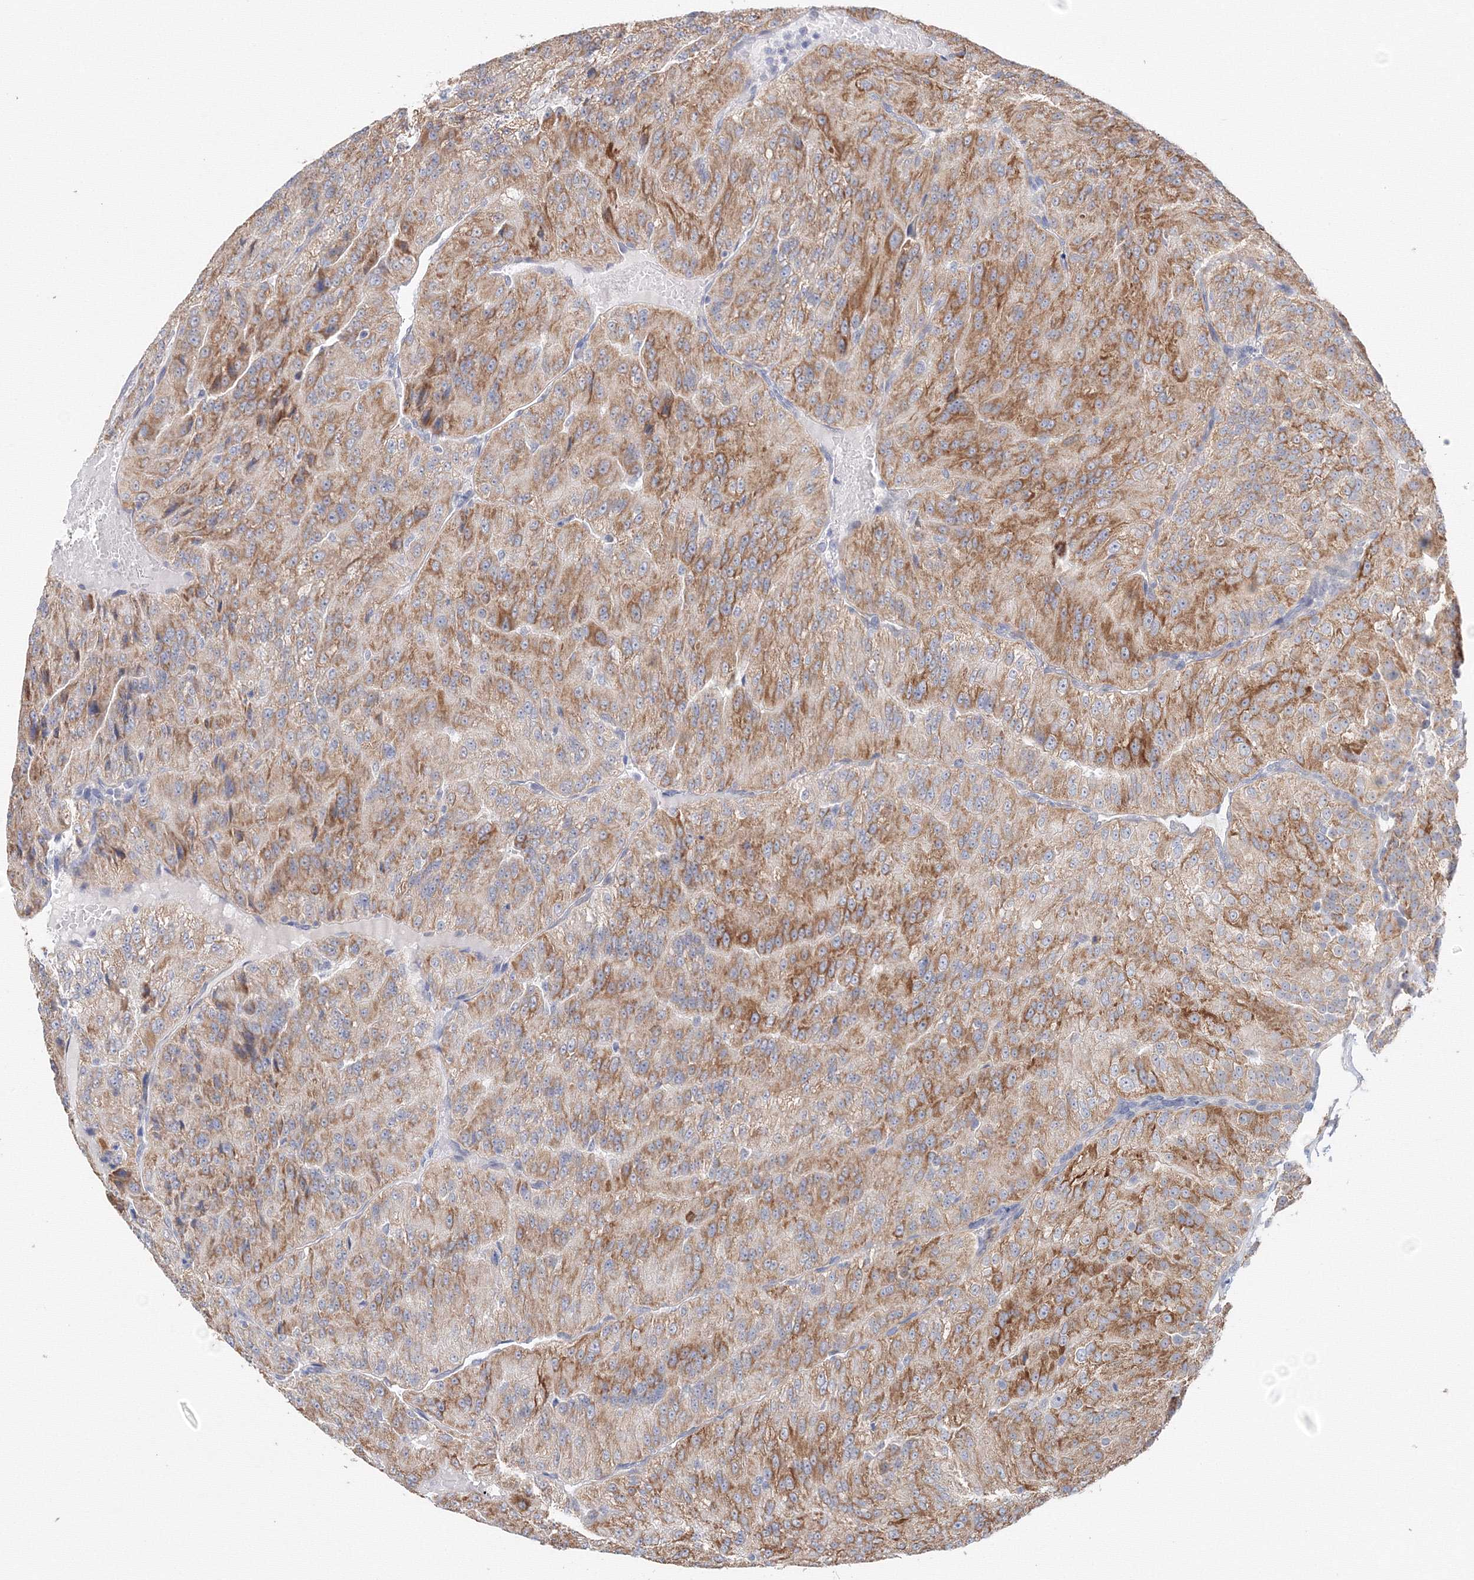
{"staining": {"intensity": "moderate", "quantity": ">75%", "location": "cytoplasmic/membranous"}, "tissue": "renal cancer", "cell_type": "Tumor cells", "image_type": "cancer", "snomed": [{"axis": "morphology", "description": "Adenocarcinoma, NOS"}, {"axis": "topography", "description": "Kidney"}], "caption": "Protein staining of adenocarcinoma (renal) tissue demonstrates moderate cytoplasmic/membranous expression in approximately >75% of tumor cells.", "gene": "DHRS12", "patient": {"sex": "female", "age": 63}}